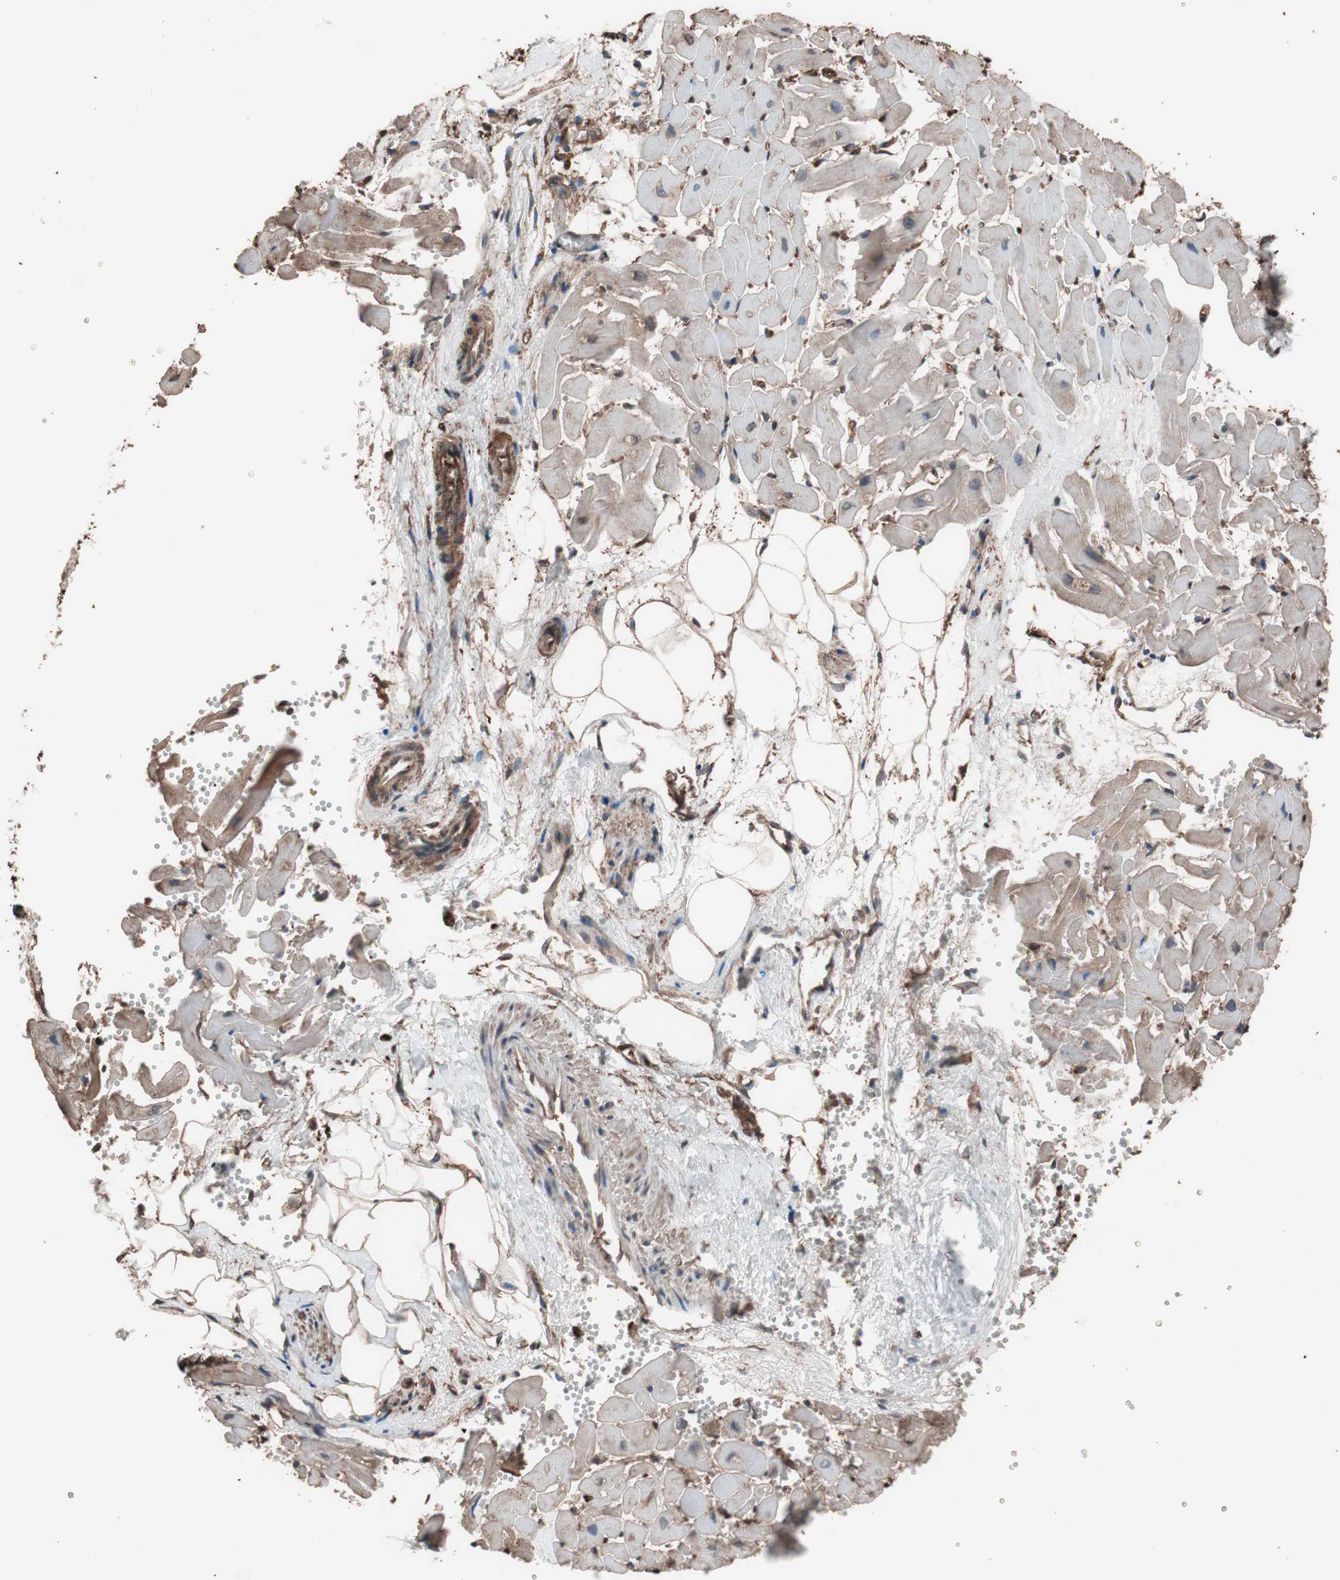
{"staining": {"intensity": "weak", "quantity": ">75%", "location": "cytoplasmic/membranous"}, "tissue": "heart muscle", "cell_type": "Cardiomyocytes", "image_type": "normal", "snomed": [{"axis": "morphology", "description": "Normal tissue, NOS"}, {"axis": "topography", "description": "Heart"}], "caption": "A high-resolution image shows IHC staining of normal heart muscle, which exhibits weak cytoplasmic/membranous staining in approximately >75% of cardiomyocytes.", "gene": "CALM2", "patient": {"sex": "female", "age": 19}}